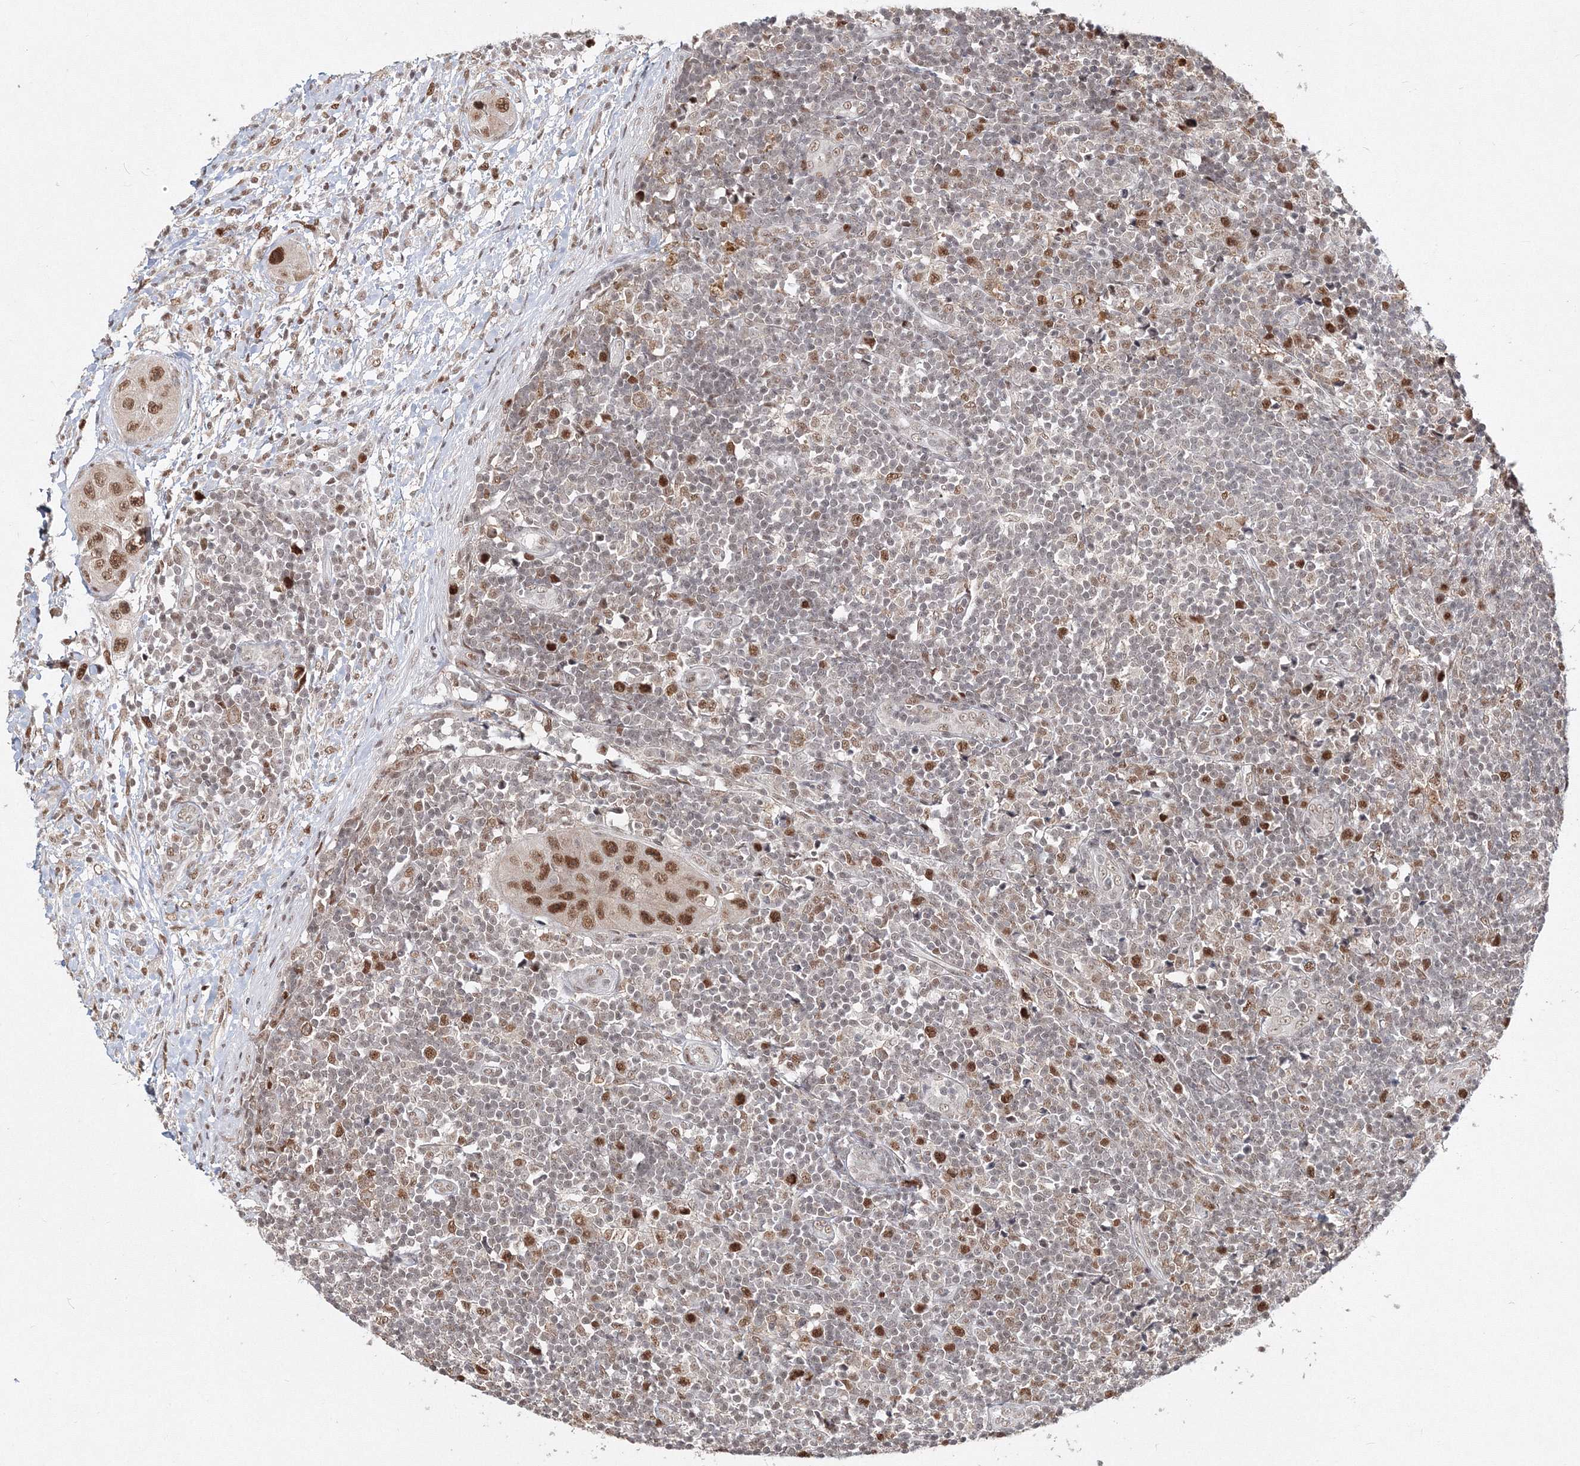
{"staining": {"intensity": "strong", "quantity": "25%-75%", "location": "nuclear"}, "tissue": "lymph node", "cell_type": "Germinal center cells", "image_type": "normal", "snomed": [{"axis": "morphology", "description": "Normal tissue, NOS"}, {"axis": "morphology", "description": "Squamous cell carcinoma, metastatic, NOS"}, {"axis": "topography", "description": "Lymph node"}], "caption": "Lymph node stained with a brown dye reveals strong nuclear positive staining in about 25%-75% of germinal center cells.", "gene": "IWS1", "patient": {"sex": "male", "age": 73}}